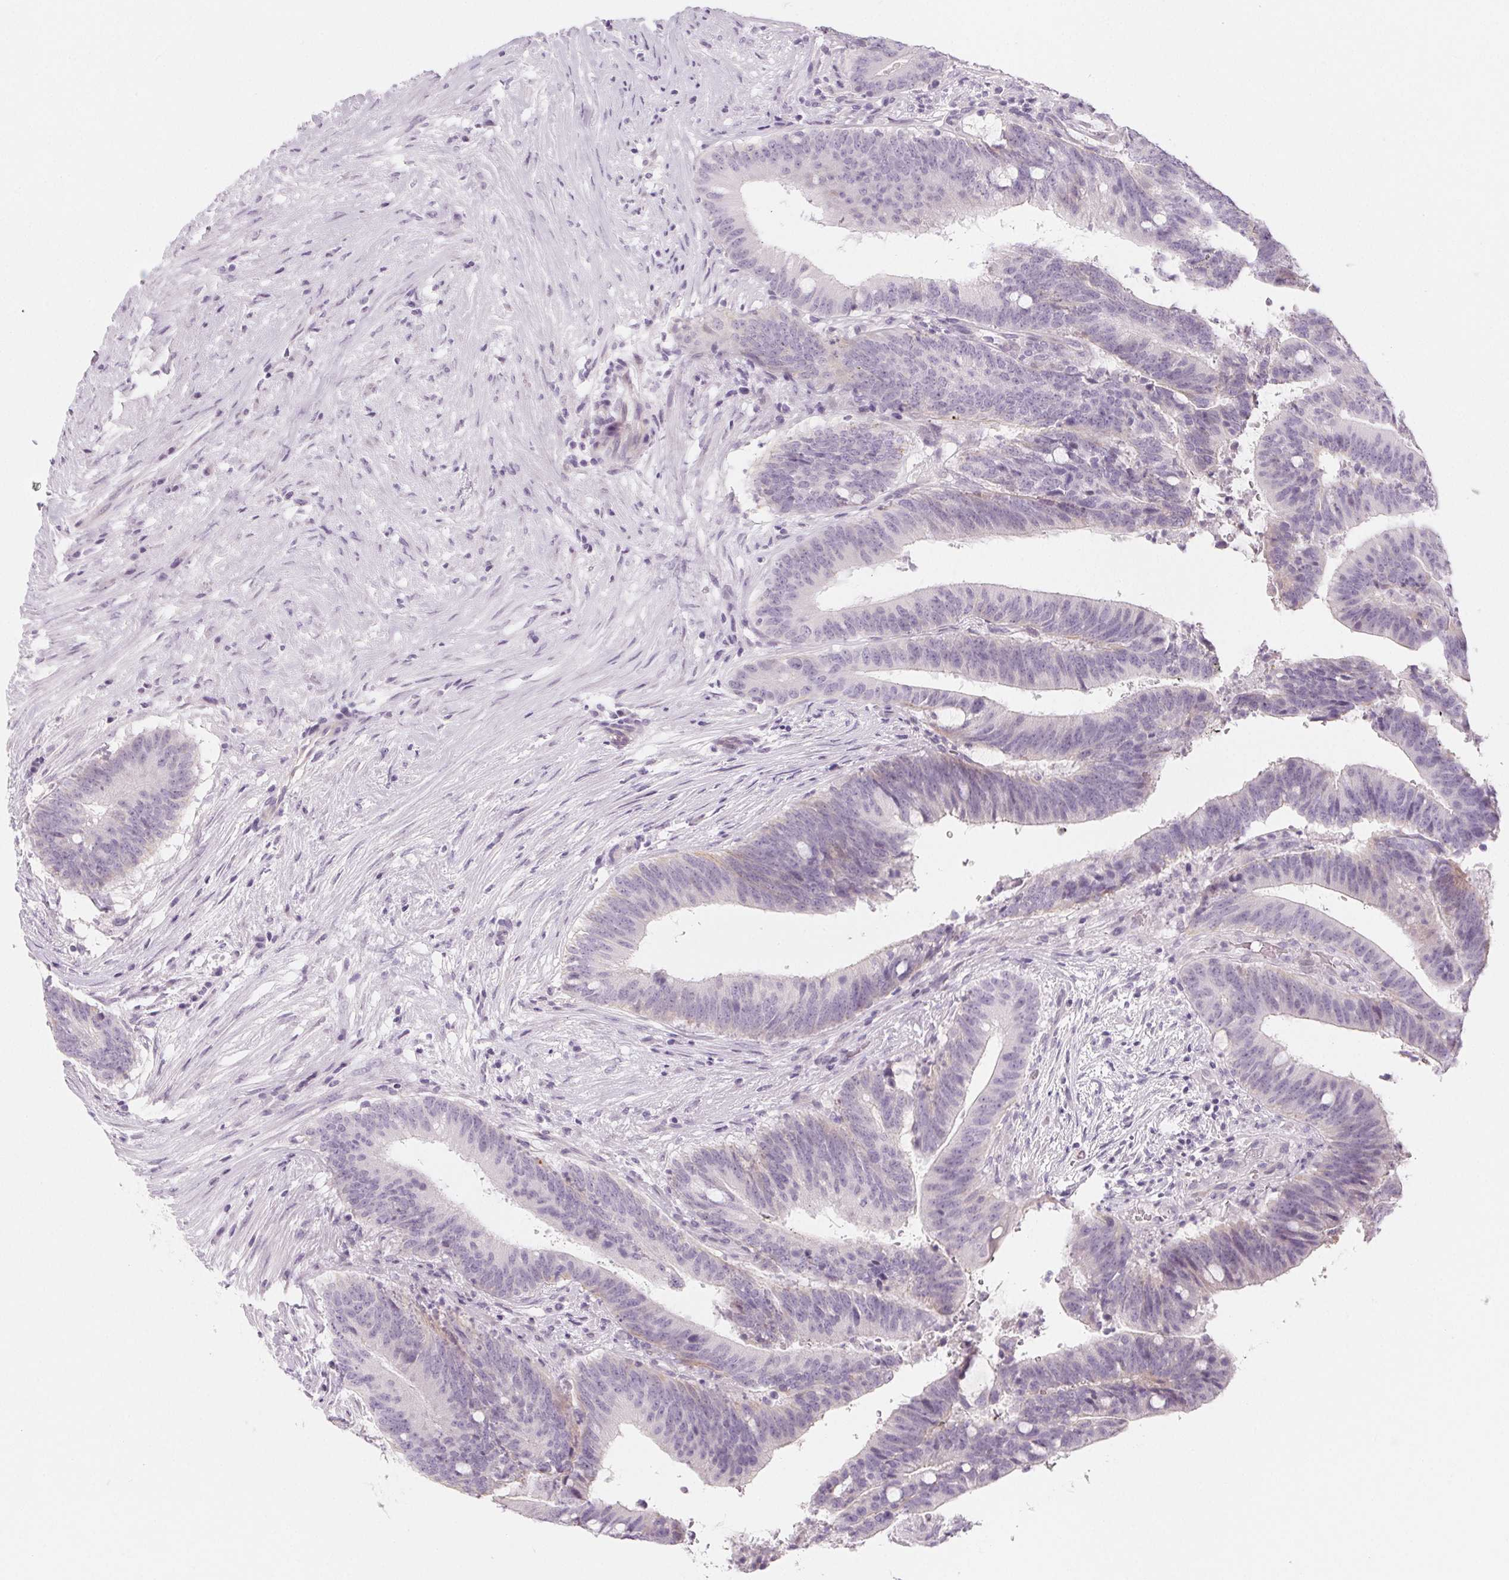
{"staining": {"intensity": "negative", "quantity": "none", "location": "none"}, "tissue": "colorectal cancer", "cell_type": "Tumor cells", "image_type": "cancer", "snomed": [{"axis": "morphology", "description": "Adenocarcinoma, NOS"}, {"axis": "topography", "description": "Colon"}], "caption": "Immunohistochemistry (IHC) of adenocarcinoma (colorectal) displays no expression in tumor cells. (IHC, brightfield microscopy, high magnification).", "gene": "SH3GL2", "patient": {"sex": "female", "age": 43}}